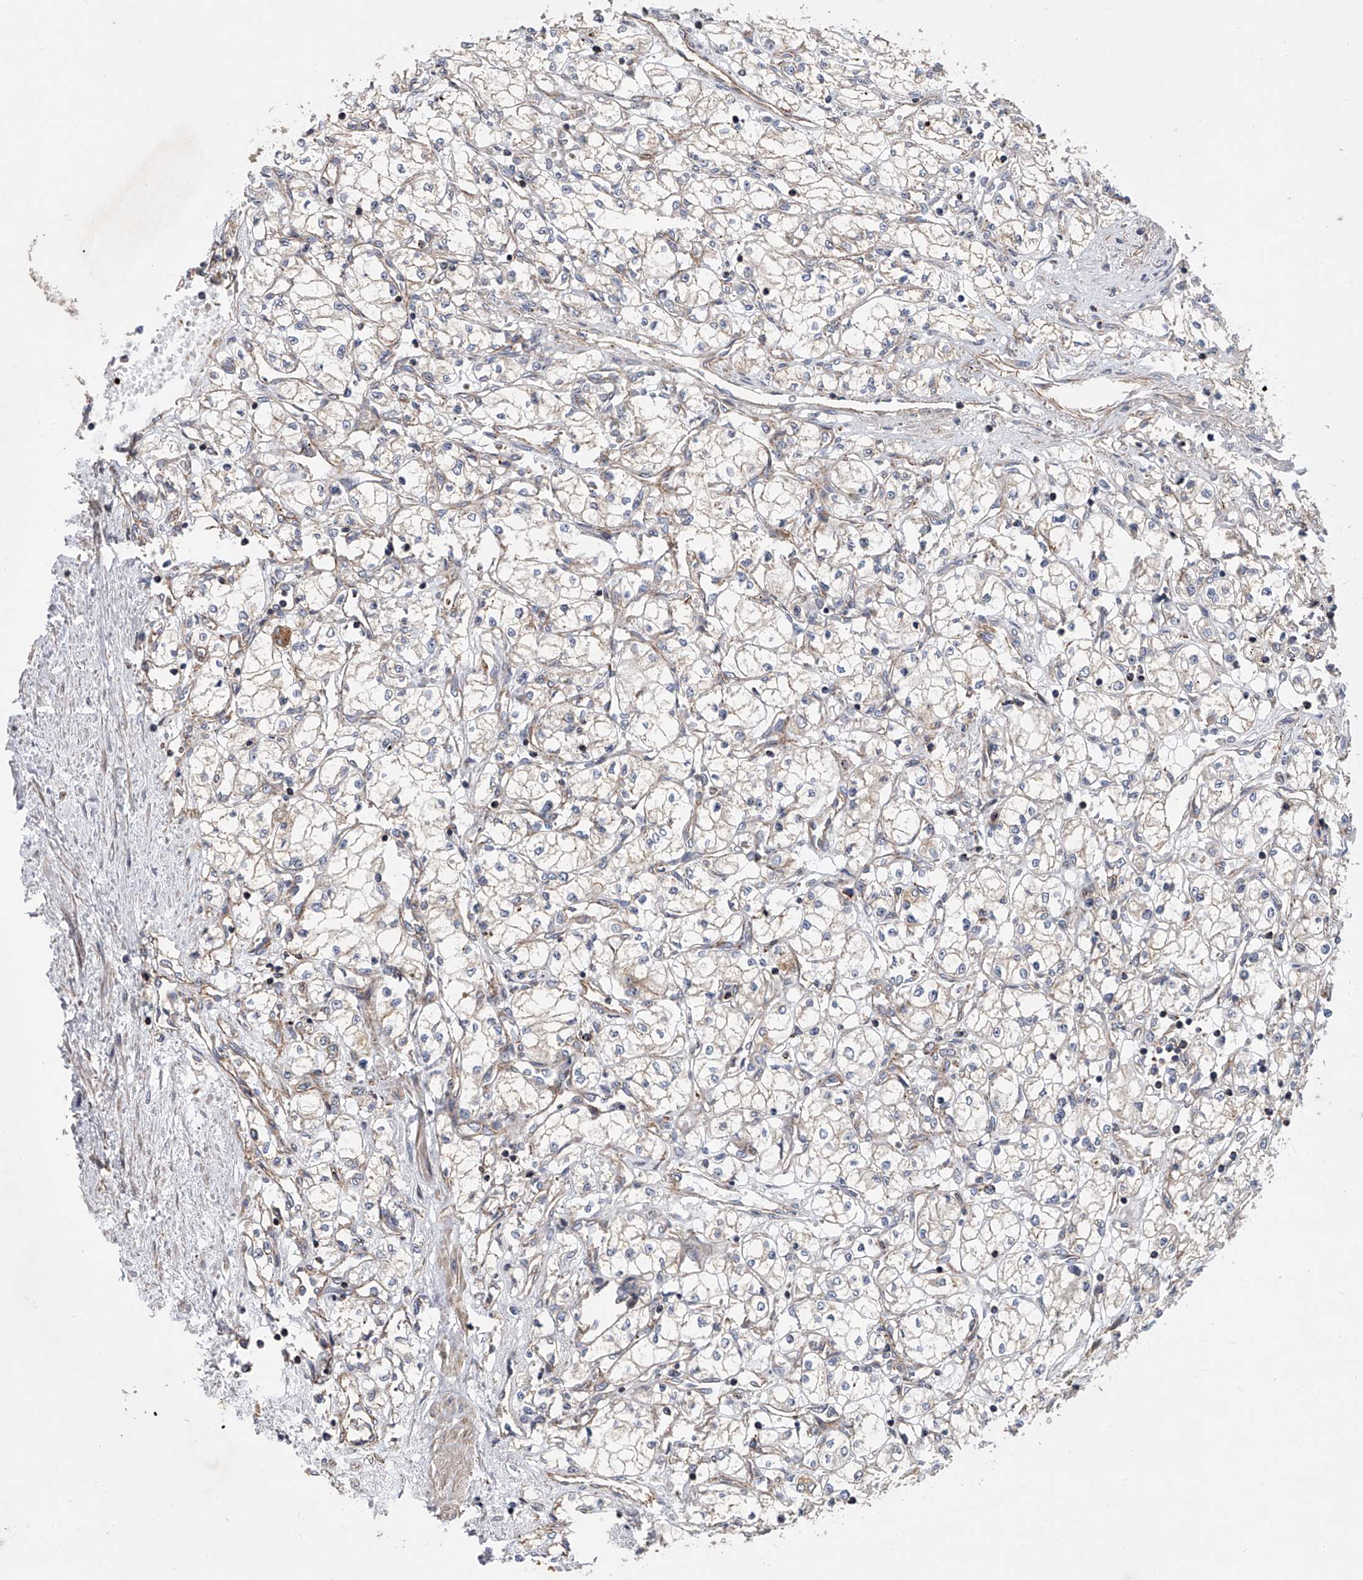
{"staining": {"intensity": "negative", "quantity": "none", "location": "none"}, "tissue": "renal cancer", "cell_type": "Tumor cells", "image_type": "cancer", "snomed": [{"axis": "morphology", "description": "Adenocarcinoma, NOS"}, {"axis": "topography", "description": "Kidney"}], "caption": "Tumor cells are negative for brown protein staining in adenocarcinoma (renal).", "gene": "USP47", "patient": {"sex": "male", "age": 59}}